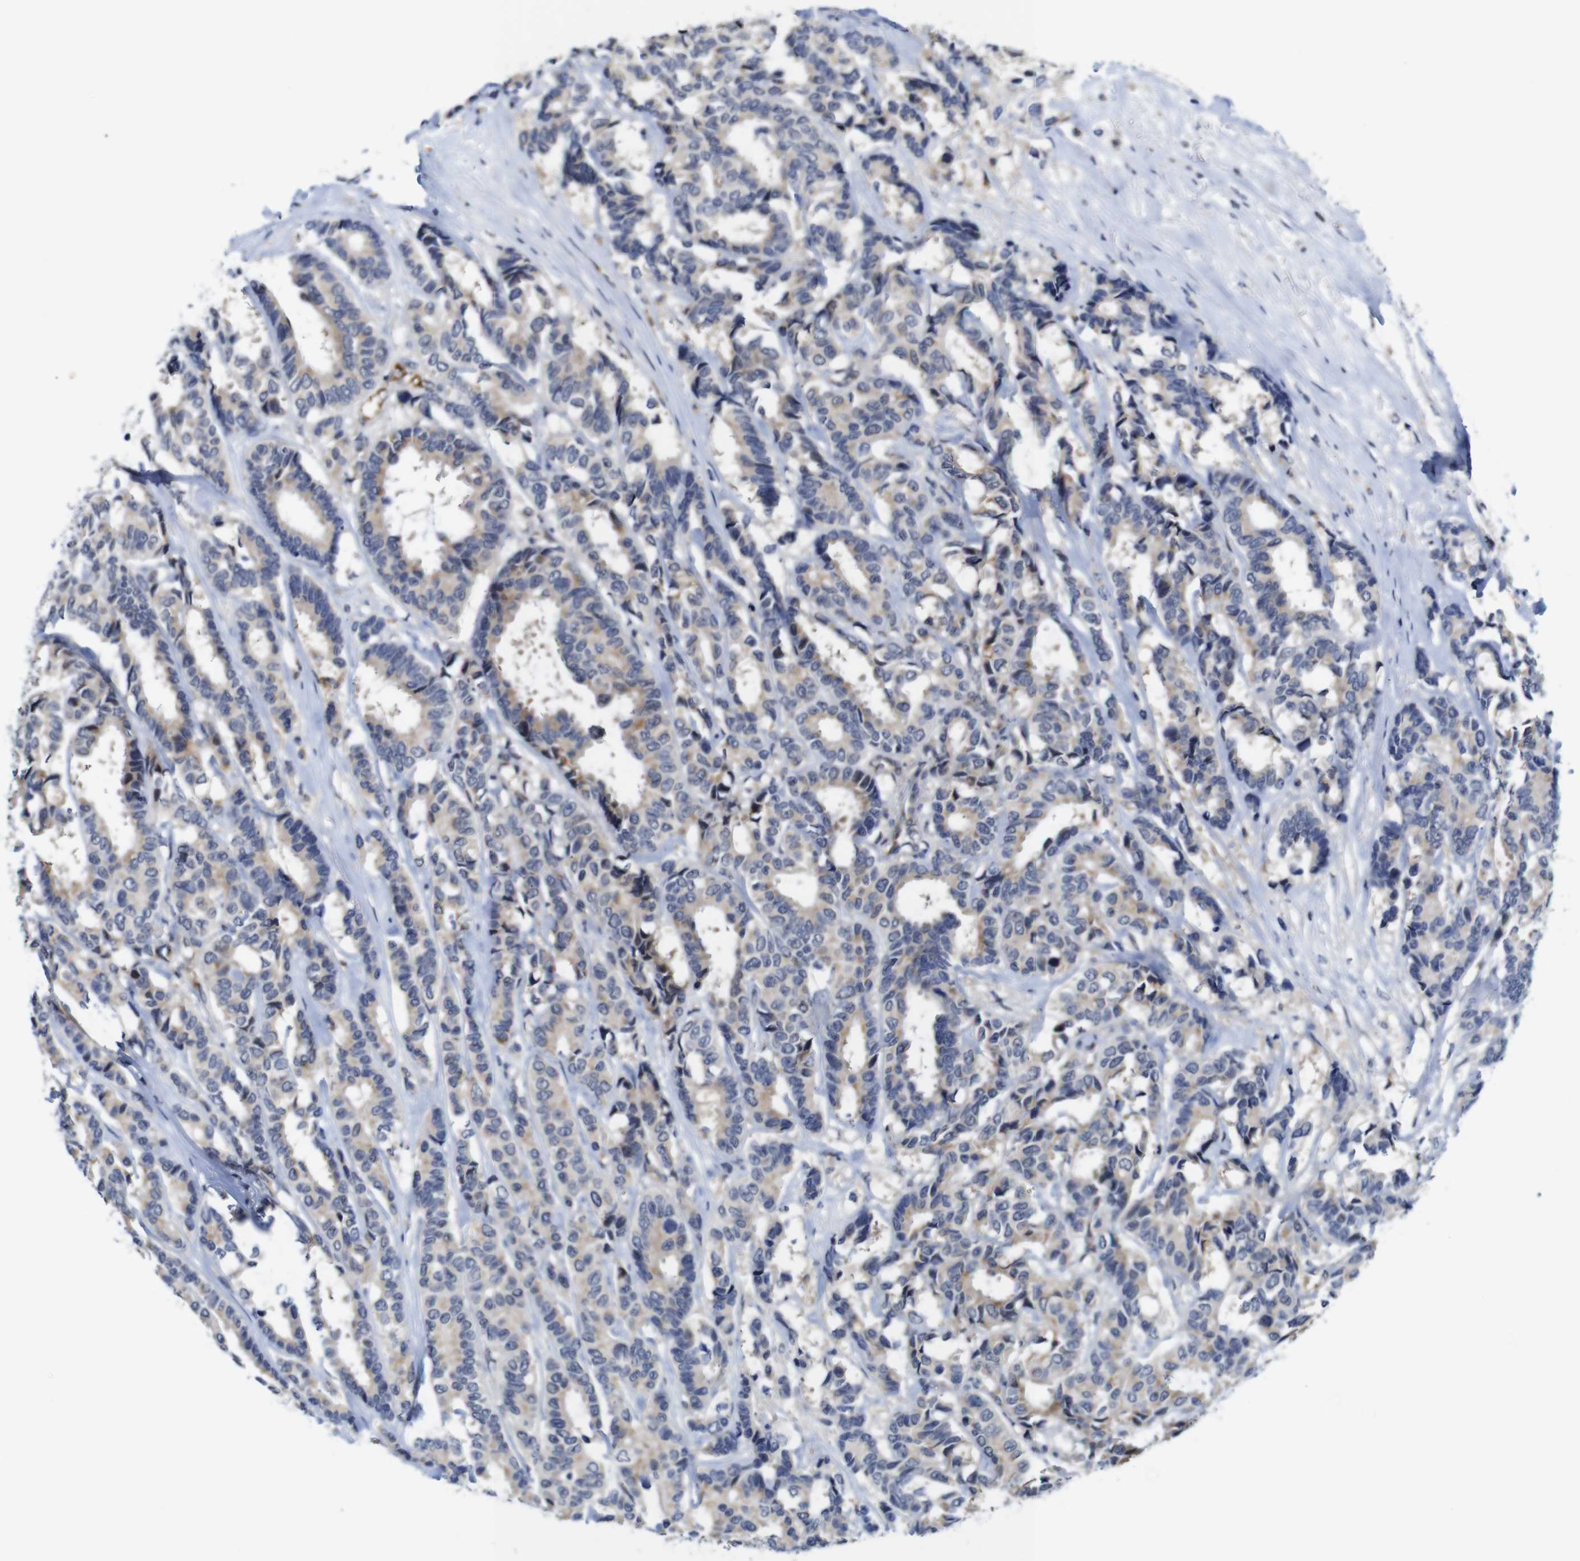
{"staining": {"intensity": "weak", "quantity": ">75%", "location": "cytoplasmic/membranous"}, "tissue": "breast cancer", "cell_type": "Tumor cells", "image_type": "cancer", "snomed": [{"axis": "morphology", "description": "Duct carcinoma"}, {"axis": "topography", "description": "Breast"}], "caption": "Immunohistochemical staining of invasive ductal carcinoma (breast) displays low levels of weak cytoplasmic/membranous staining in about >75% of tumor cells. Nuclei are stained in blue.", "gene": "FURIN", "patient": {"sex": "female", "age": 87}}